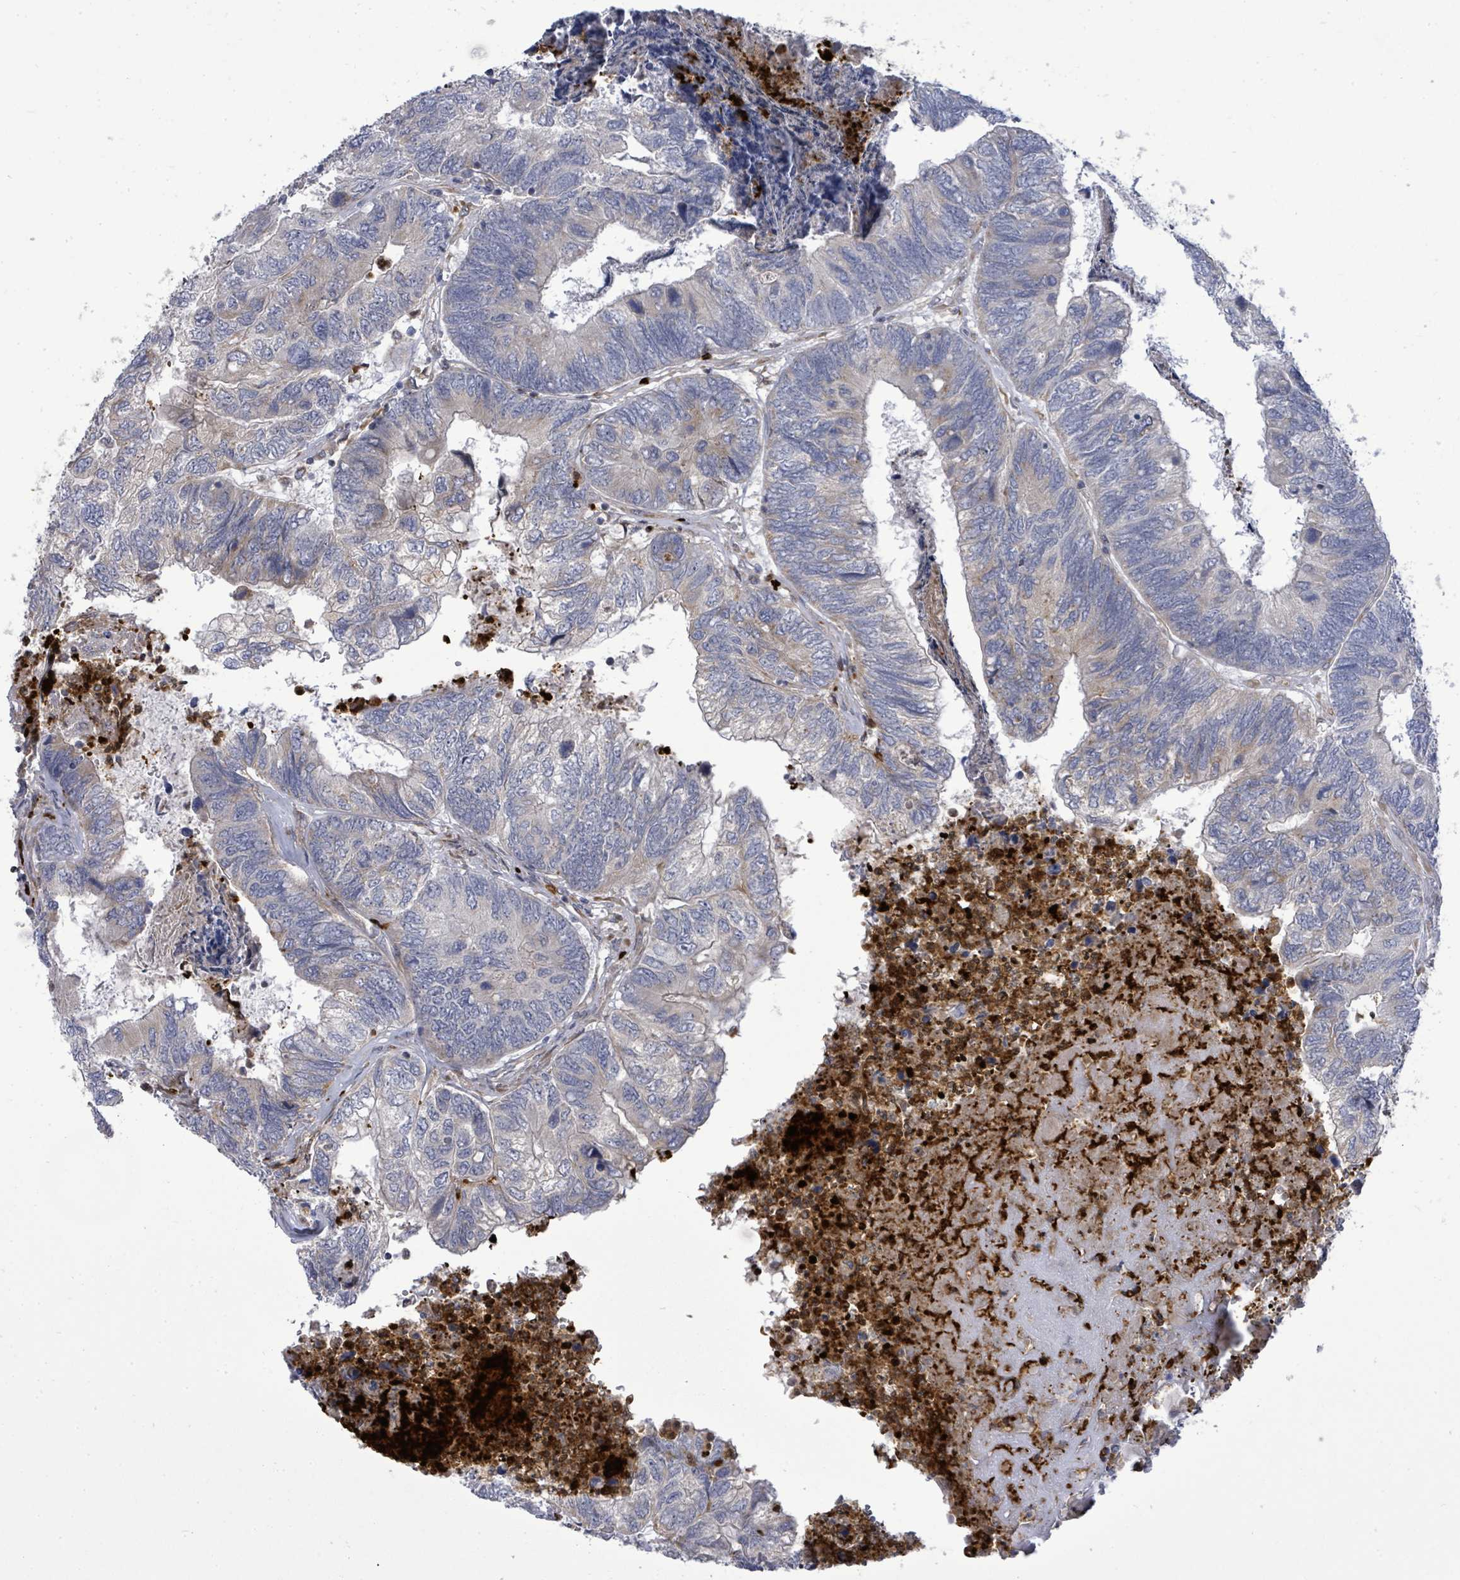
{"staining": {"intensity": "negative", "quantity": "none", "location": "none"}, "tissue": "colorectal cancer", "cell_type": "Tumor cells", "image_type": "cancer", "snomed": [{"axis": "morphology", "description": "Adenocarcinoma, NOS"}, {"axis": "topography", "description": "Colon"}], "caption": "An image of human colorectal cancer (adenocarcinoma) is negative for staining in tumor cells. (DAB (3,3'-diaminobenzidine) IHC, high magnification).", "gene": "SAR1A", "patient": {"sex": "female", "age": 67}}